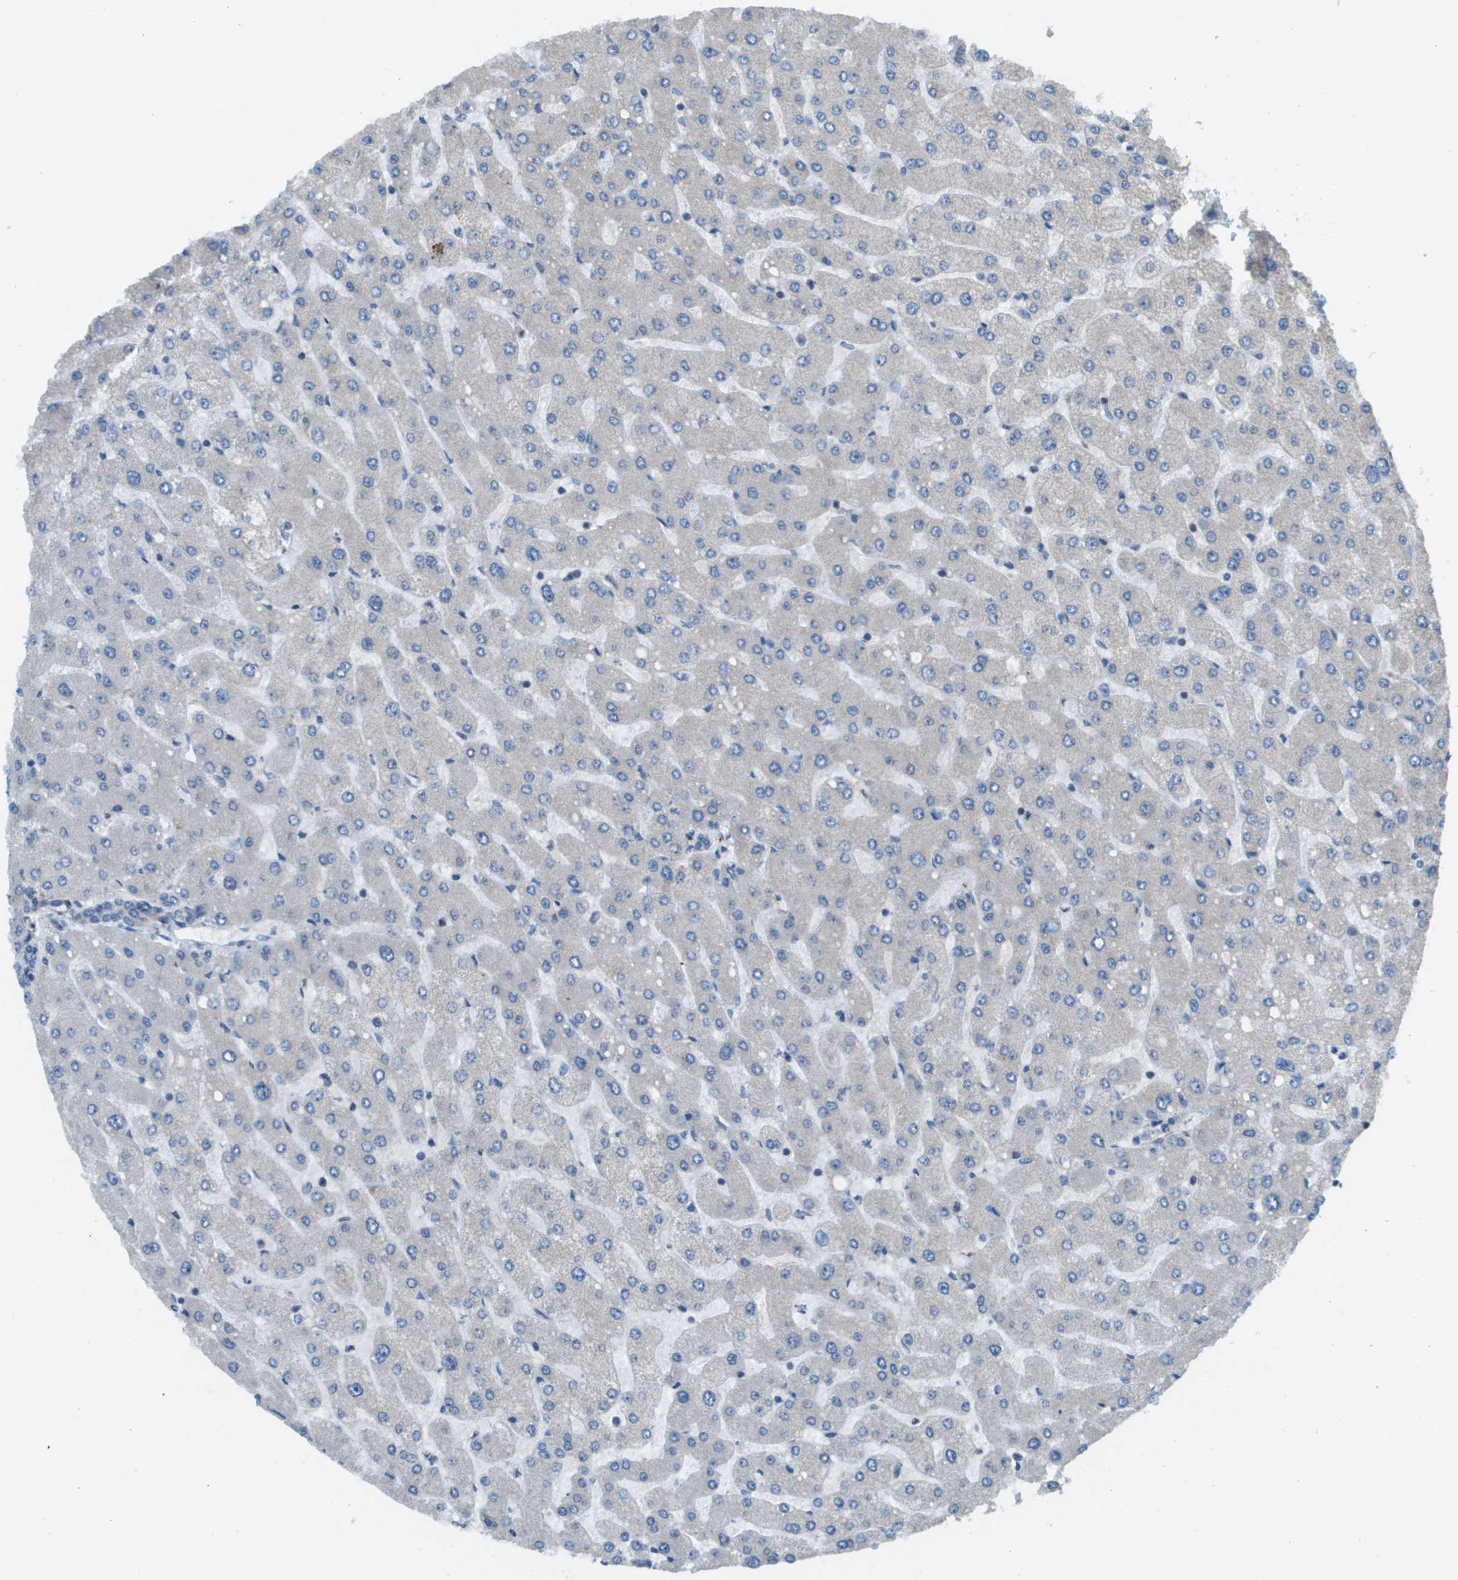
{"staining": {"intensity": "weak", "quantity": "<25%", "location": "cytoplasmic/membranous"}, "tissue": "liver", "cell_type": "Cholangiocytes", "image_type": "normal", "snomed": [{"axis": "morphology", "description": "Normal tissue, NOS"}, {"axis": "topography", "description": "Liver"}], "caption": "The micrograph reveals no staining of cholangiocytes in normal liver. The staining is performed using DAB (3,3'-diaminobenzidine) brown chromogen with nuclei counter-stained in using hematoxylin.", "gene": "TAOK3", "patient": {"sex": "male", "age": 55}}